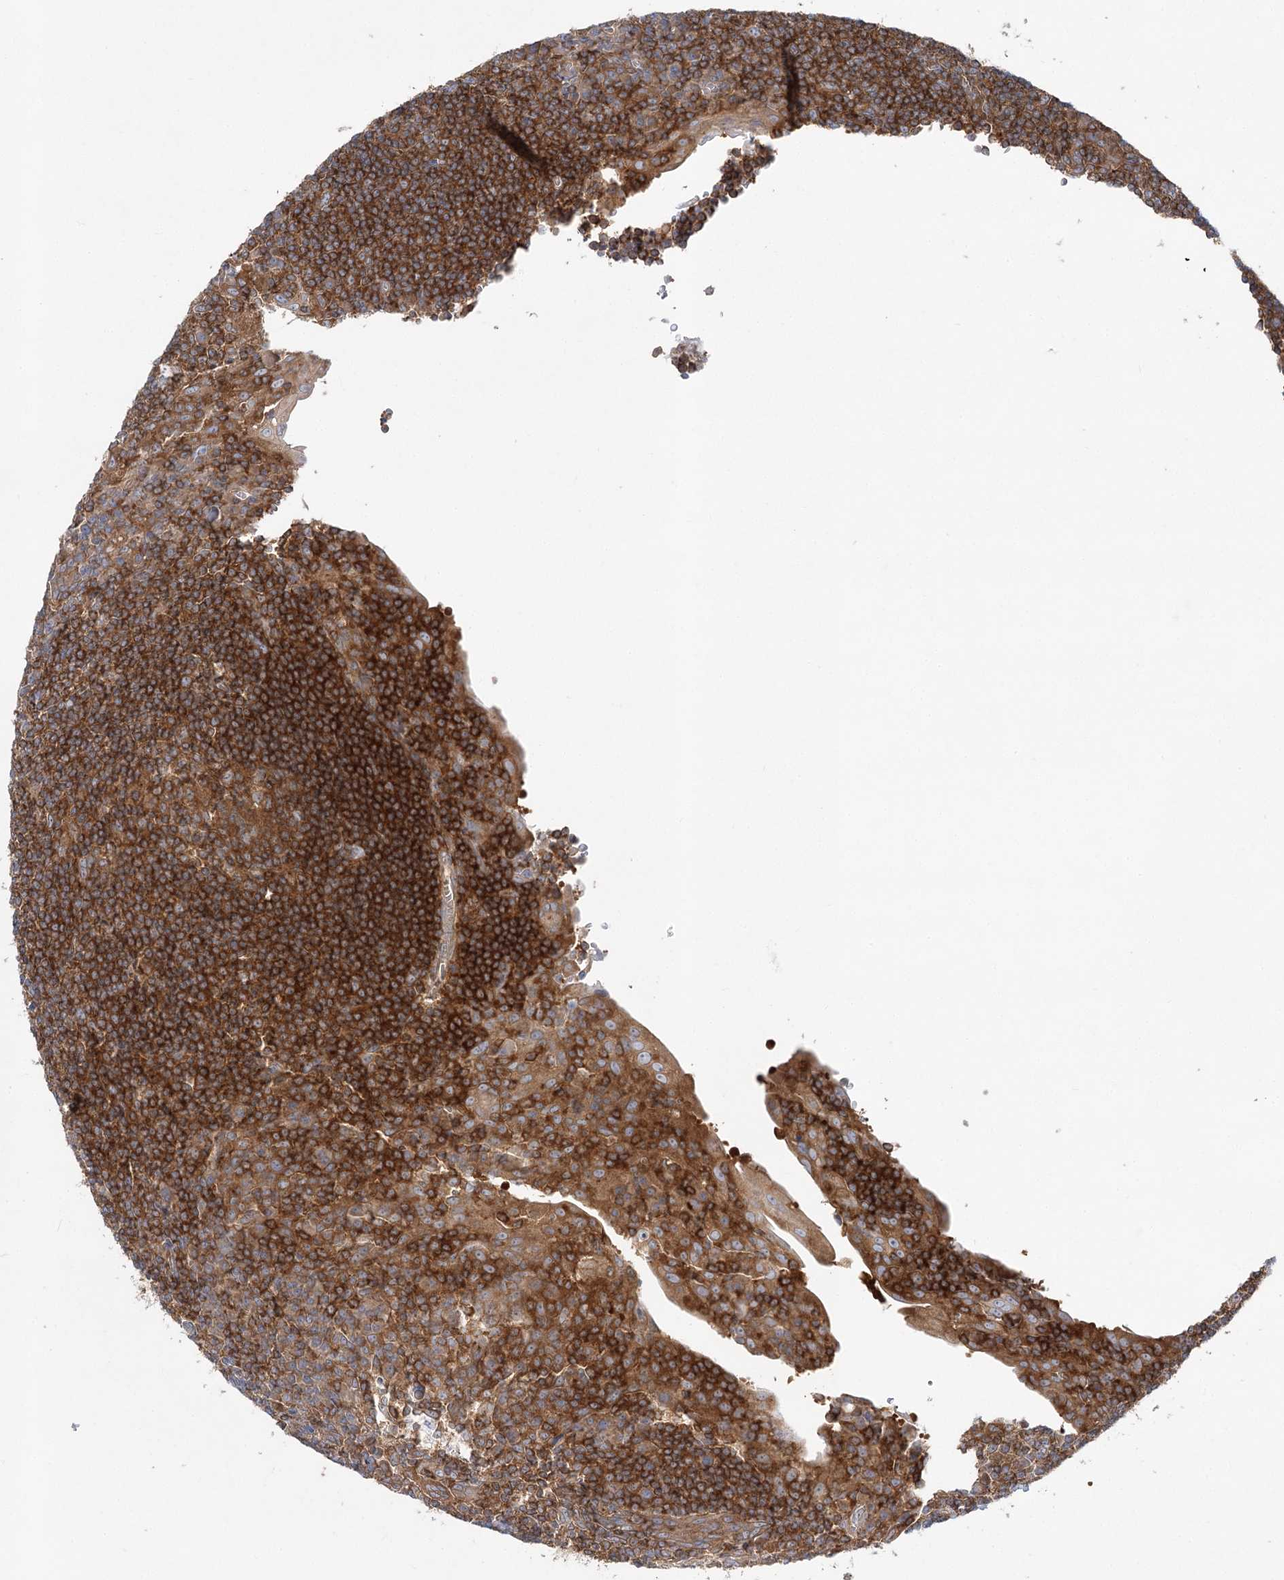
{"staining": {"intensity": "moderate", "quantity": ">75%", "location": "cytoplasmic/membranous"}, "tissue": "tonsil", "cell_type": "Germinal center cells", "image_type": "normal", "snomed": [{"axis": "morphology", "description": "Normal tissue, NOS"}, {"axis": "topography", "description": "Tonsil"}], "caption": "This is a histology image of IHC staining of unremarkable tonsil, which shows moderate expression in the cytoplasmic/membranous of germinal center cells.", "gene": "ABRAXAS2", "patient": {"sex": "male", "age": 37}}